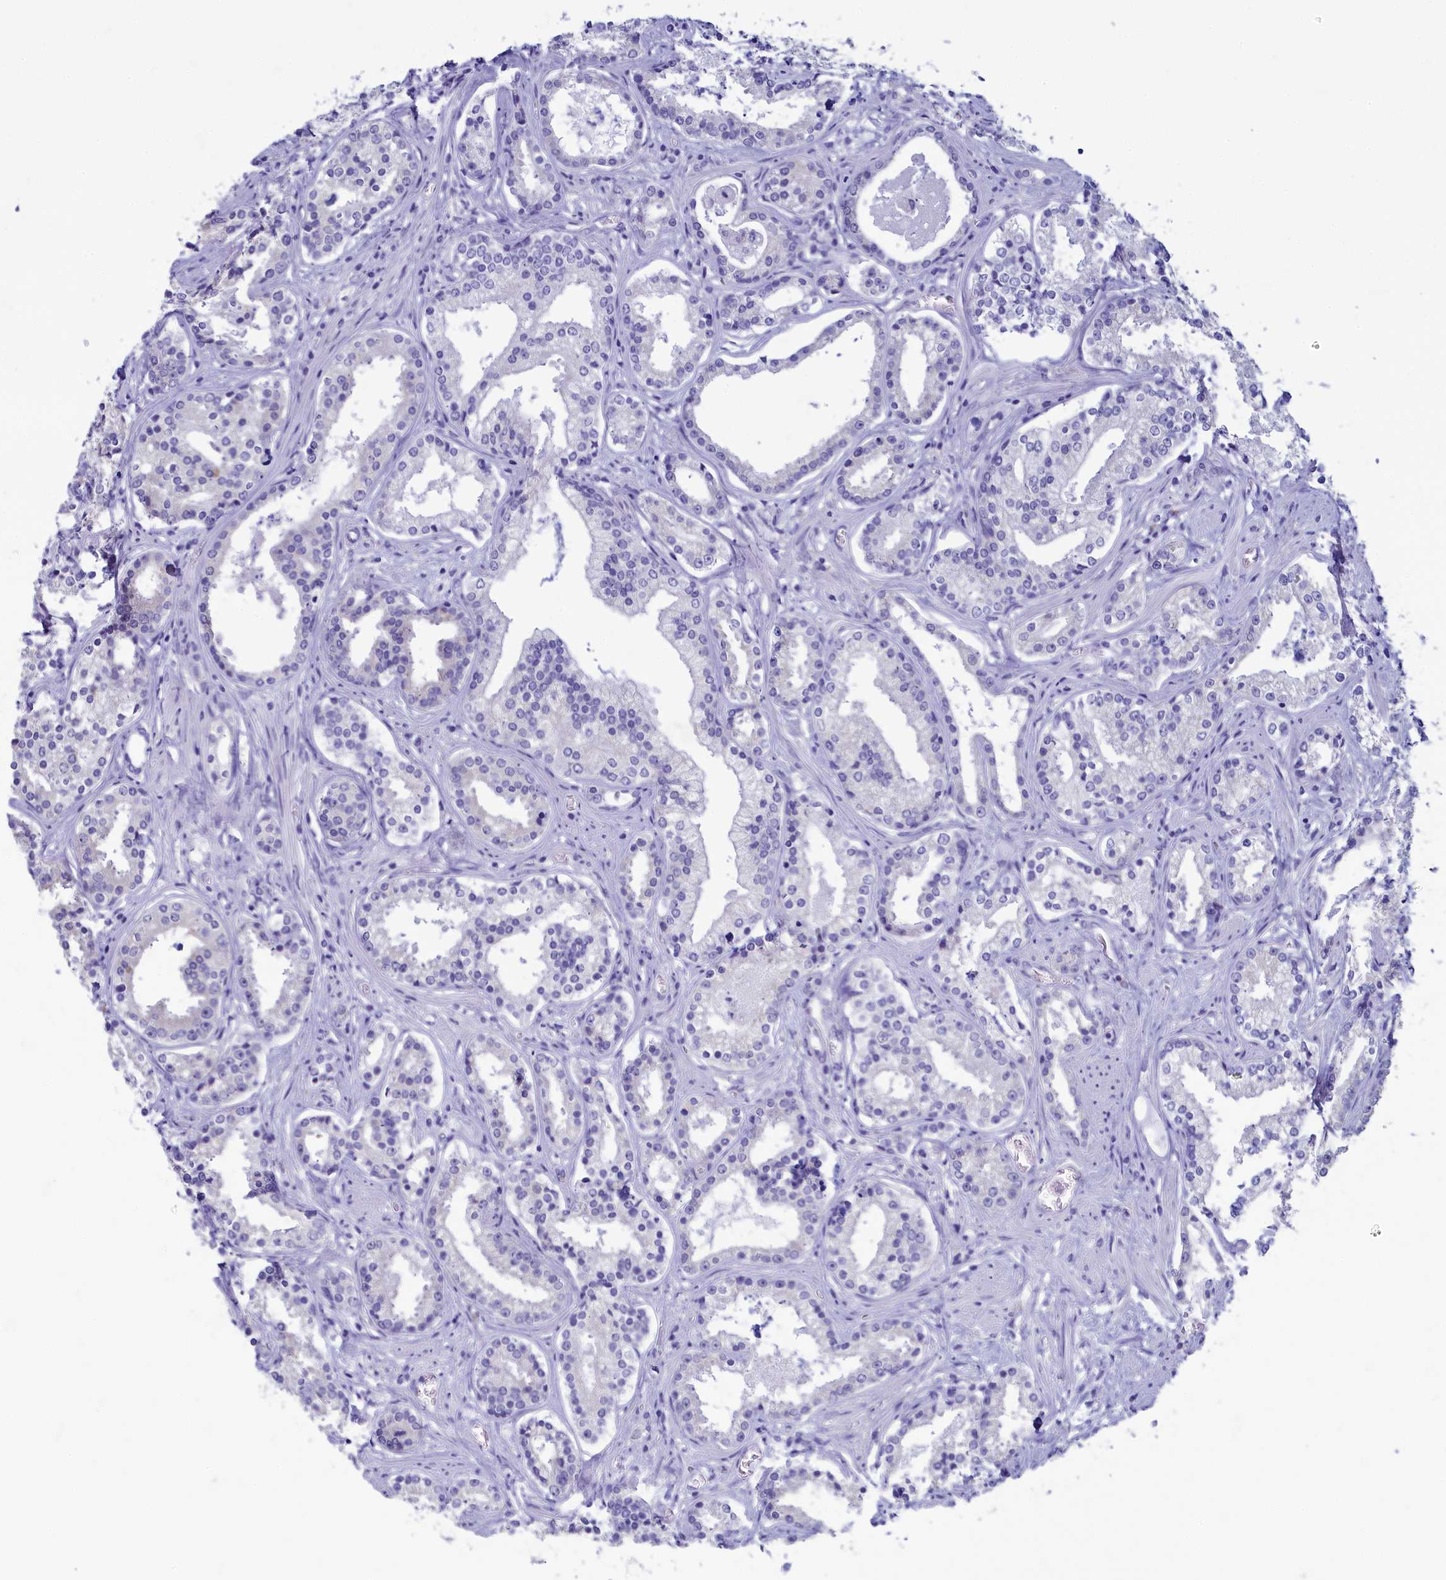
{"staining": {"intensity": "negative", "quantity": "none", "location": "none"}, "tissue": "prostate cancer", "cell_type": "Tumor cells", "image_type": "cancer", "snomed": [{"axis": "morphology", "description": "Adenocarcinoma, High grade"}, {"axis": "topography", "description": "Prostate"}], "caption": "High magnification brightfield microscopy of high-grade adenocarcinoma (prostate) stained with DAB (3,3'-diaminobenzidine) (brown) and counterstained with hematoxylin (blue): tumor cells show no significant staining.", "gene": "SKA3", "patient": {"sex": "male", "age": 58}}